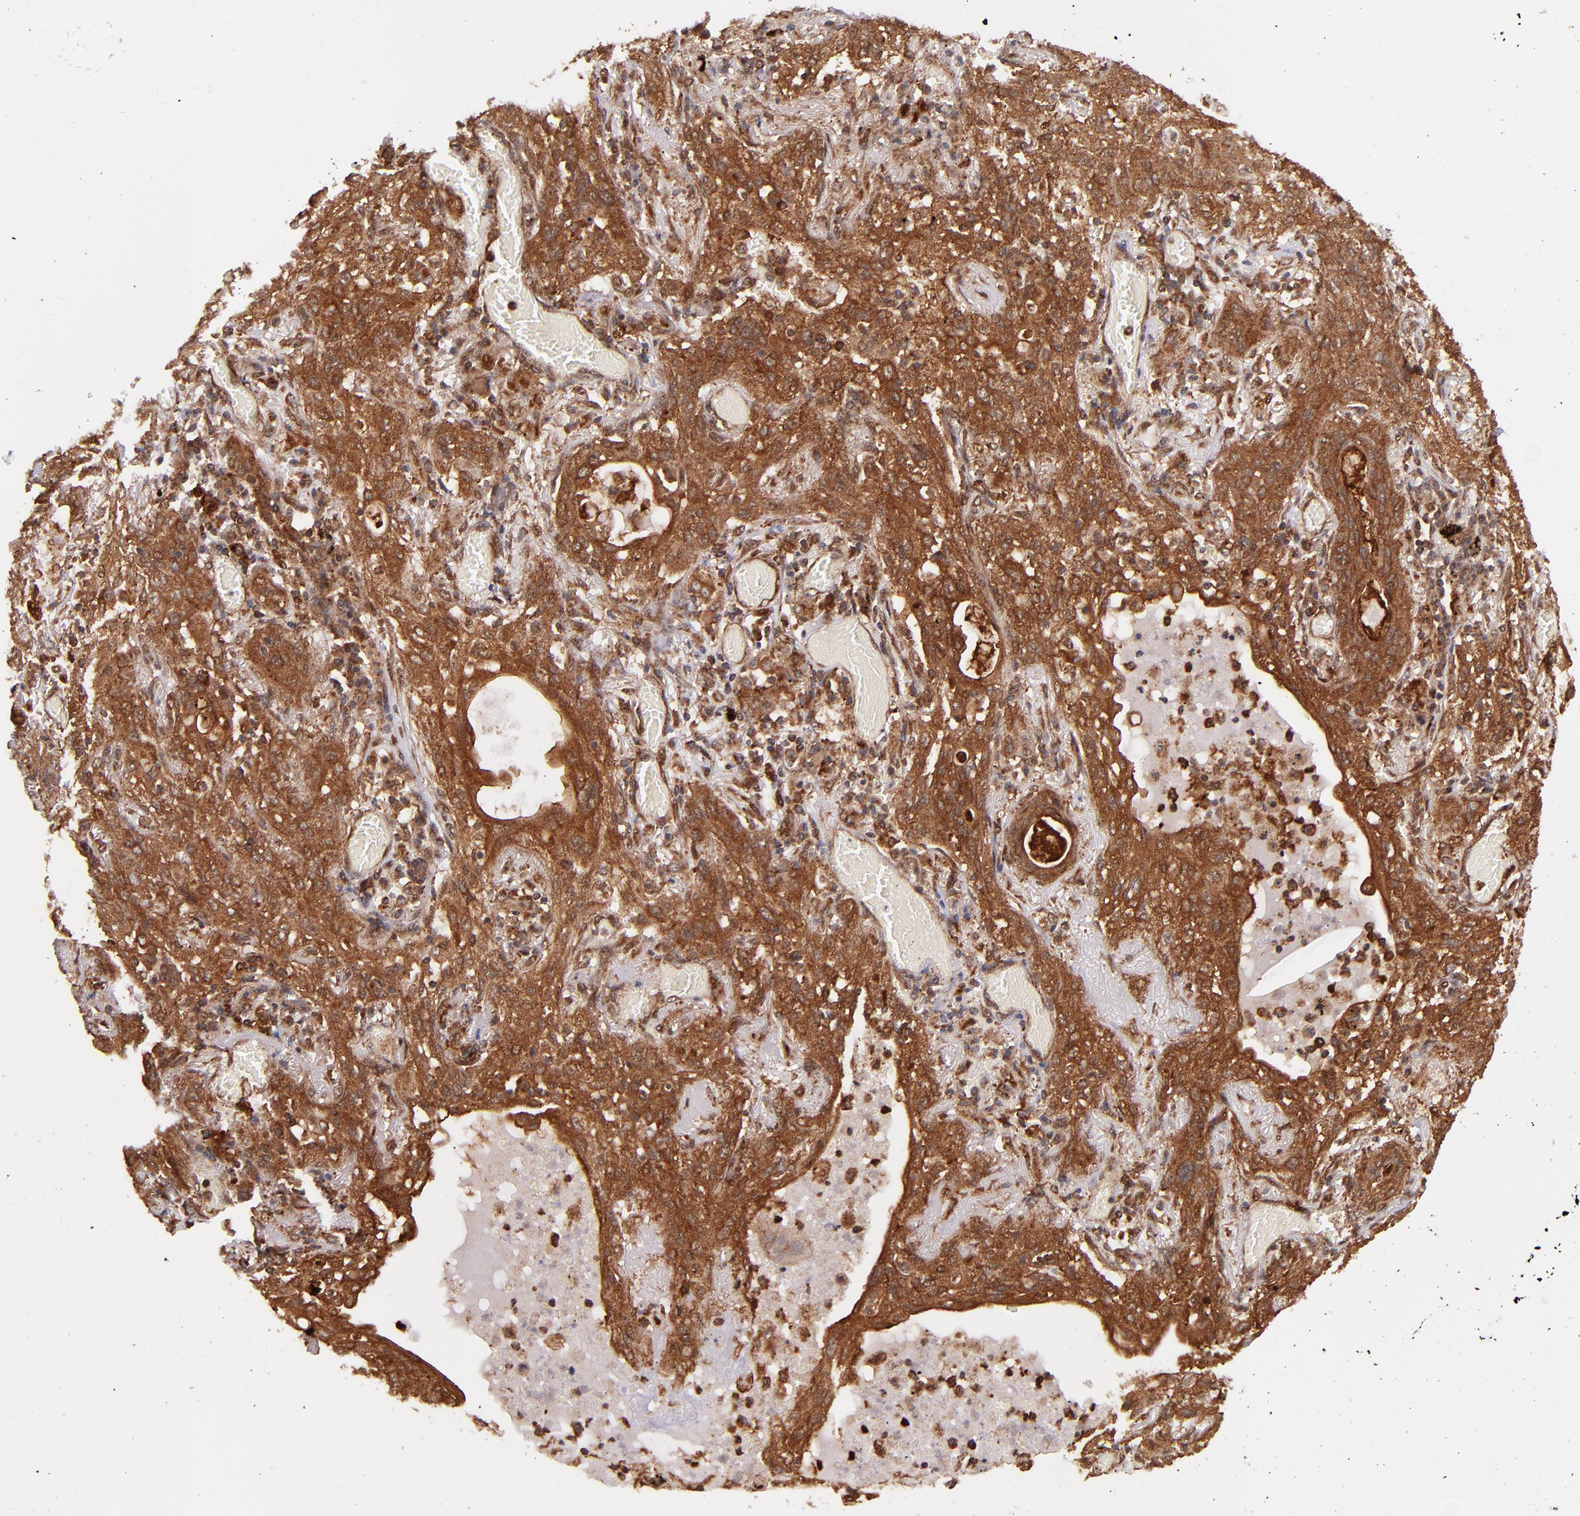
{"staining": {"intensity": "strong", "quantity": ">75%", "location": "cytoplasmic/membranous"}, "tissue": "lung cancer", "cell_type": "Tumor cells", "image_type": "cancer", "snomed": [{"axis": "morphology", "description": "Squamous cell carcinoma, NOS"}, {"axis": "topography", "description": "Lung"}], "caption": "About >75% of tumor cells in squamous cell carcinoma (lung) show strong cytoplasmic/membranous protein expression as visualized by brown immunohistochemical staining.", "gene": "STX8", "patient": {"sex": "female", "age": 47}}